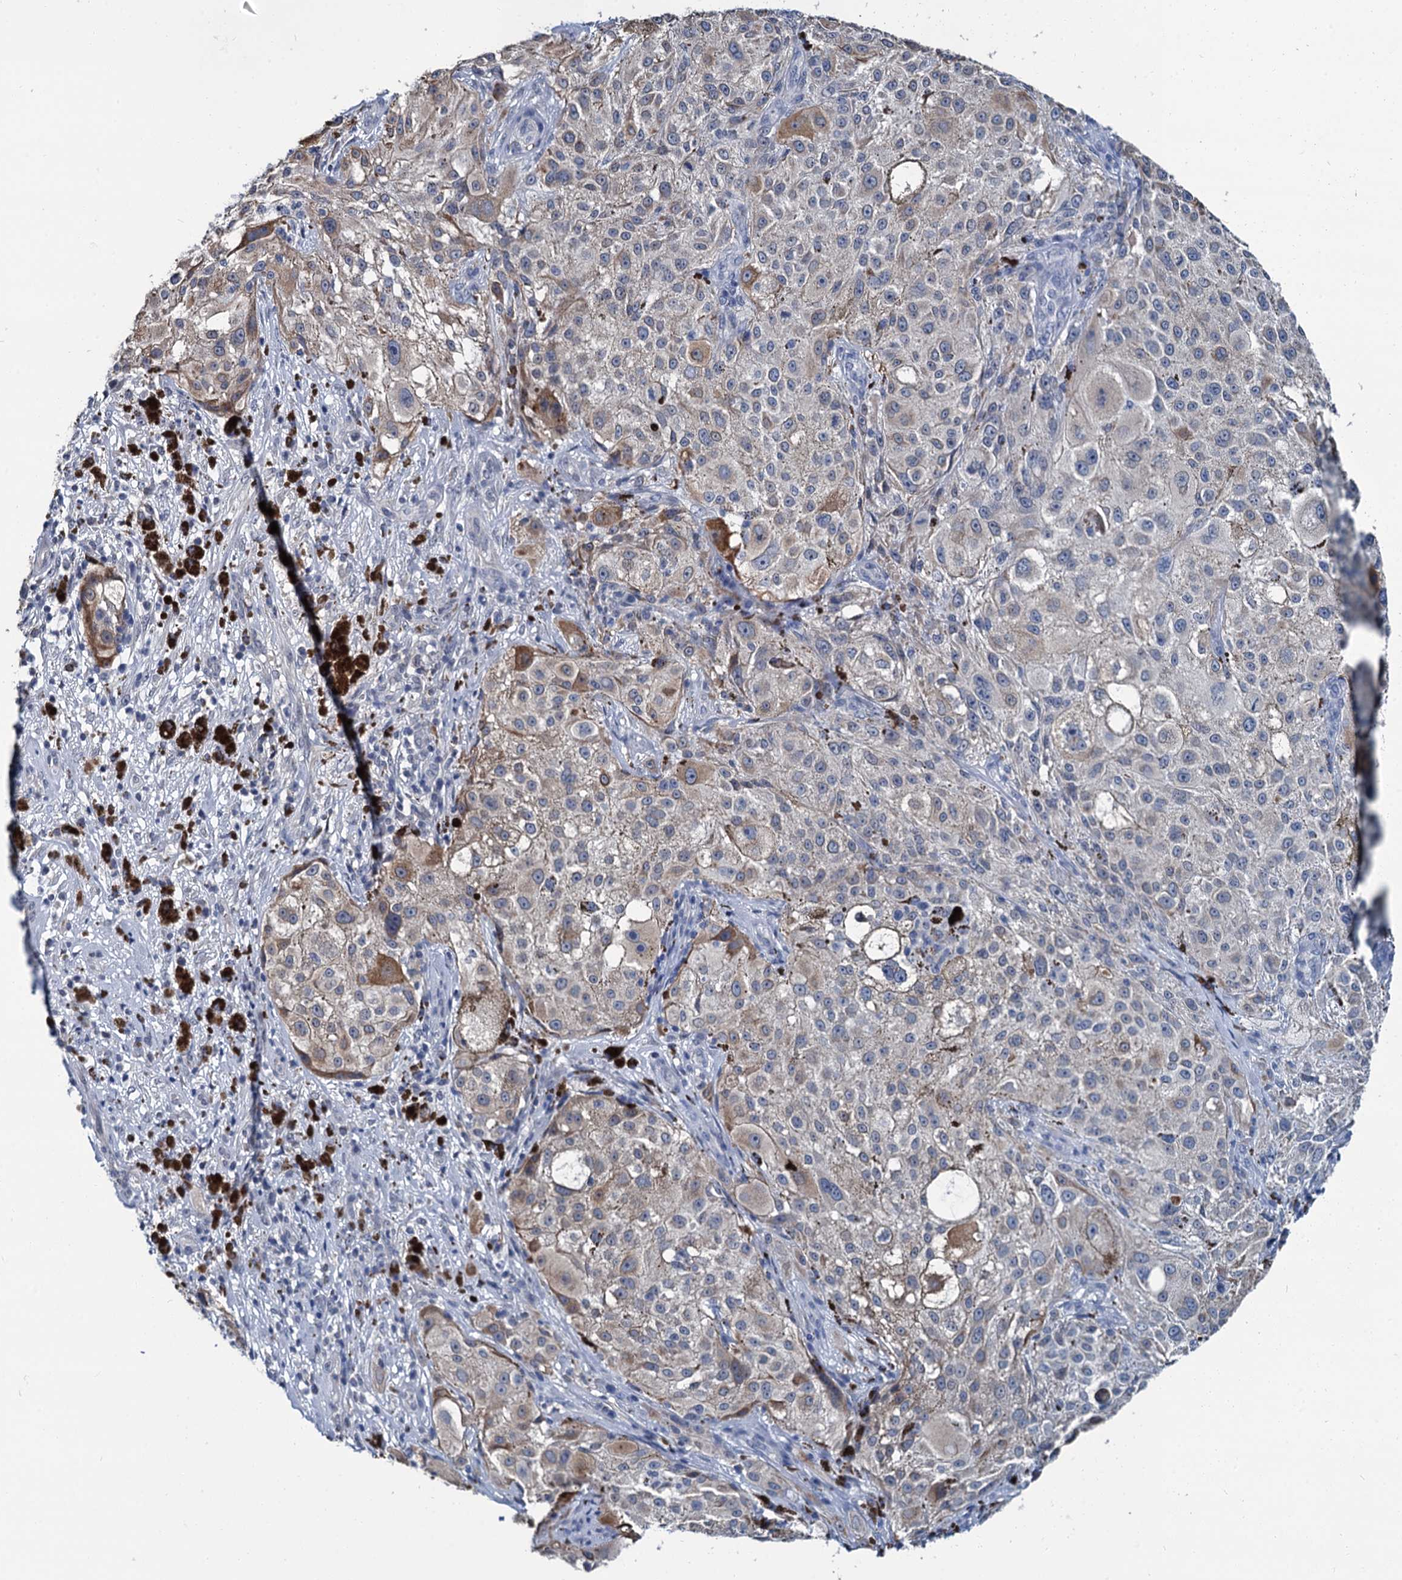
{"staining": {"intensity": "weak", "quantity": "<25%", "location": "cytoplasmic/membranous"}, "tissue": "melanoma", "cell_type": "Tumor cells", "image_type": "cancer", "snomed": [{"axis": "morphology", "description": "Necrosis, NOS"}, {"axis": "morphology", "description": "Malignant melanoma, NOS"}, {"axis": "topography", "description": "Skin"}], "caption": "Human malignant melanoma stained for a protein using immunohistochemistry shows no expression in tumor cells.", "gene": "MIOX", "patient": {"sex": "female", "age": 87}}